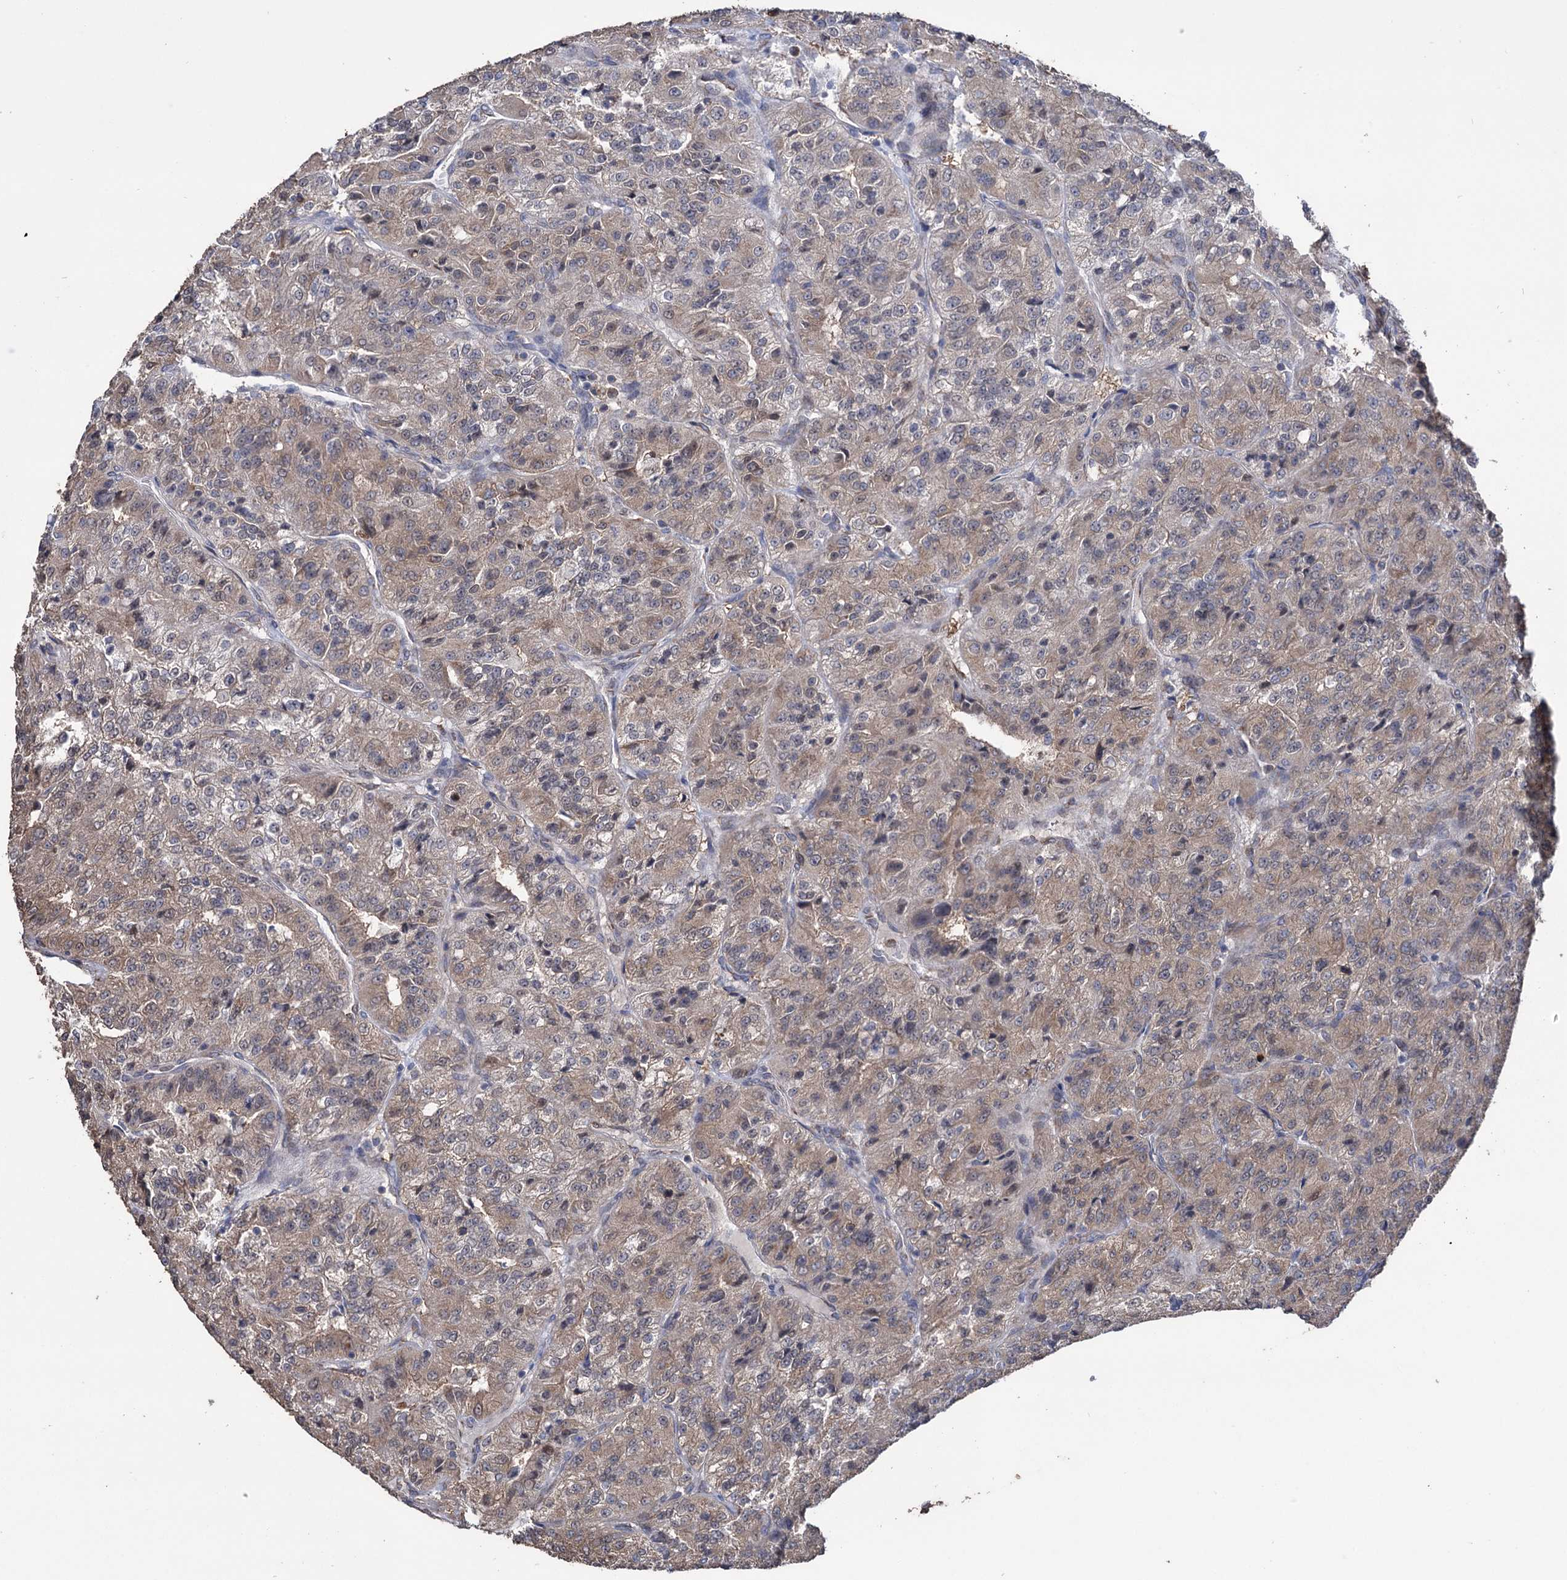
{"staining": {"intensity": "weak", "quantity": ">75%", "location": "cytoplasmic/membranous"}, "tissue": "renal cancer", "cell_type": "Tumor cells", "image_type": "cancer", "snomed": [{"axis": "morphology", "description": "Adenocarcinoma, NOS"}, {"axis": "topography", "description": "Kidney"}], "caption": "A histopathology image showing weak cytoplasmic/membranous positivity in approximately >75% of tumor cells in adenocarcinoma (renal), as visualized by brown immunohistochemical staining.", "gene": "CDAN1", "patient": {"sex": "female", "age": 63}}